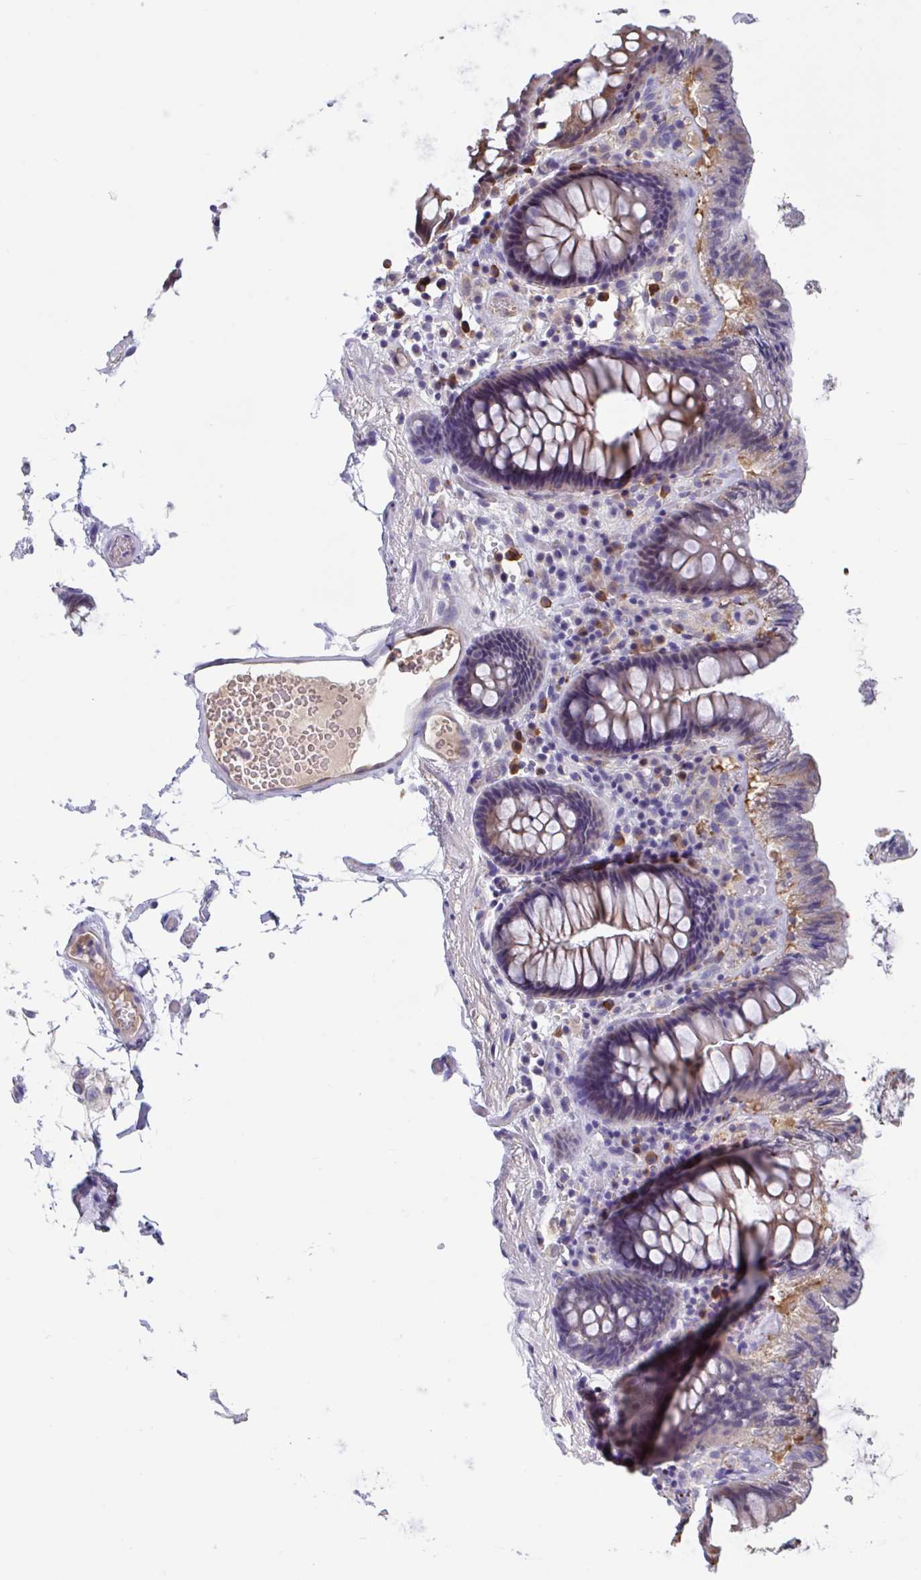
{"staining": {"intensity": "negative", "quantity": "none", "location": "none"}, "tissue": "colon", "cell_type": "Endothelial cells", "image_type": "normal", "snomed": [{"axis": "morphology", "description": "Normal tissue, NOS"}, {"axis": "topography", "description": "Colon"}, {"axis": "topography", "description": "Peripheral nerve tissue"}], "caption": "This is a micrograph of immunohistochemistry (IHC) staining of normal colon, which shows no staining in endothelial cells. (Immunohistochemistry (ihc), brightfield microscopy, high magnification).", "gene": "MS4A14", "patient": {"sex": "male", "age": 84}}